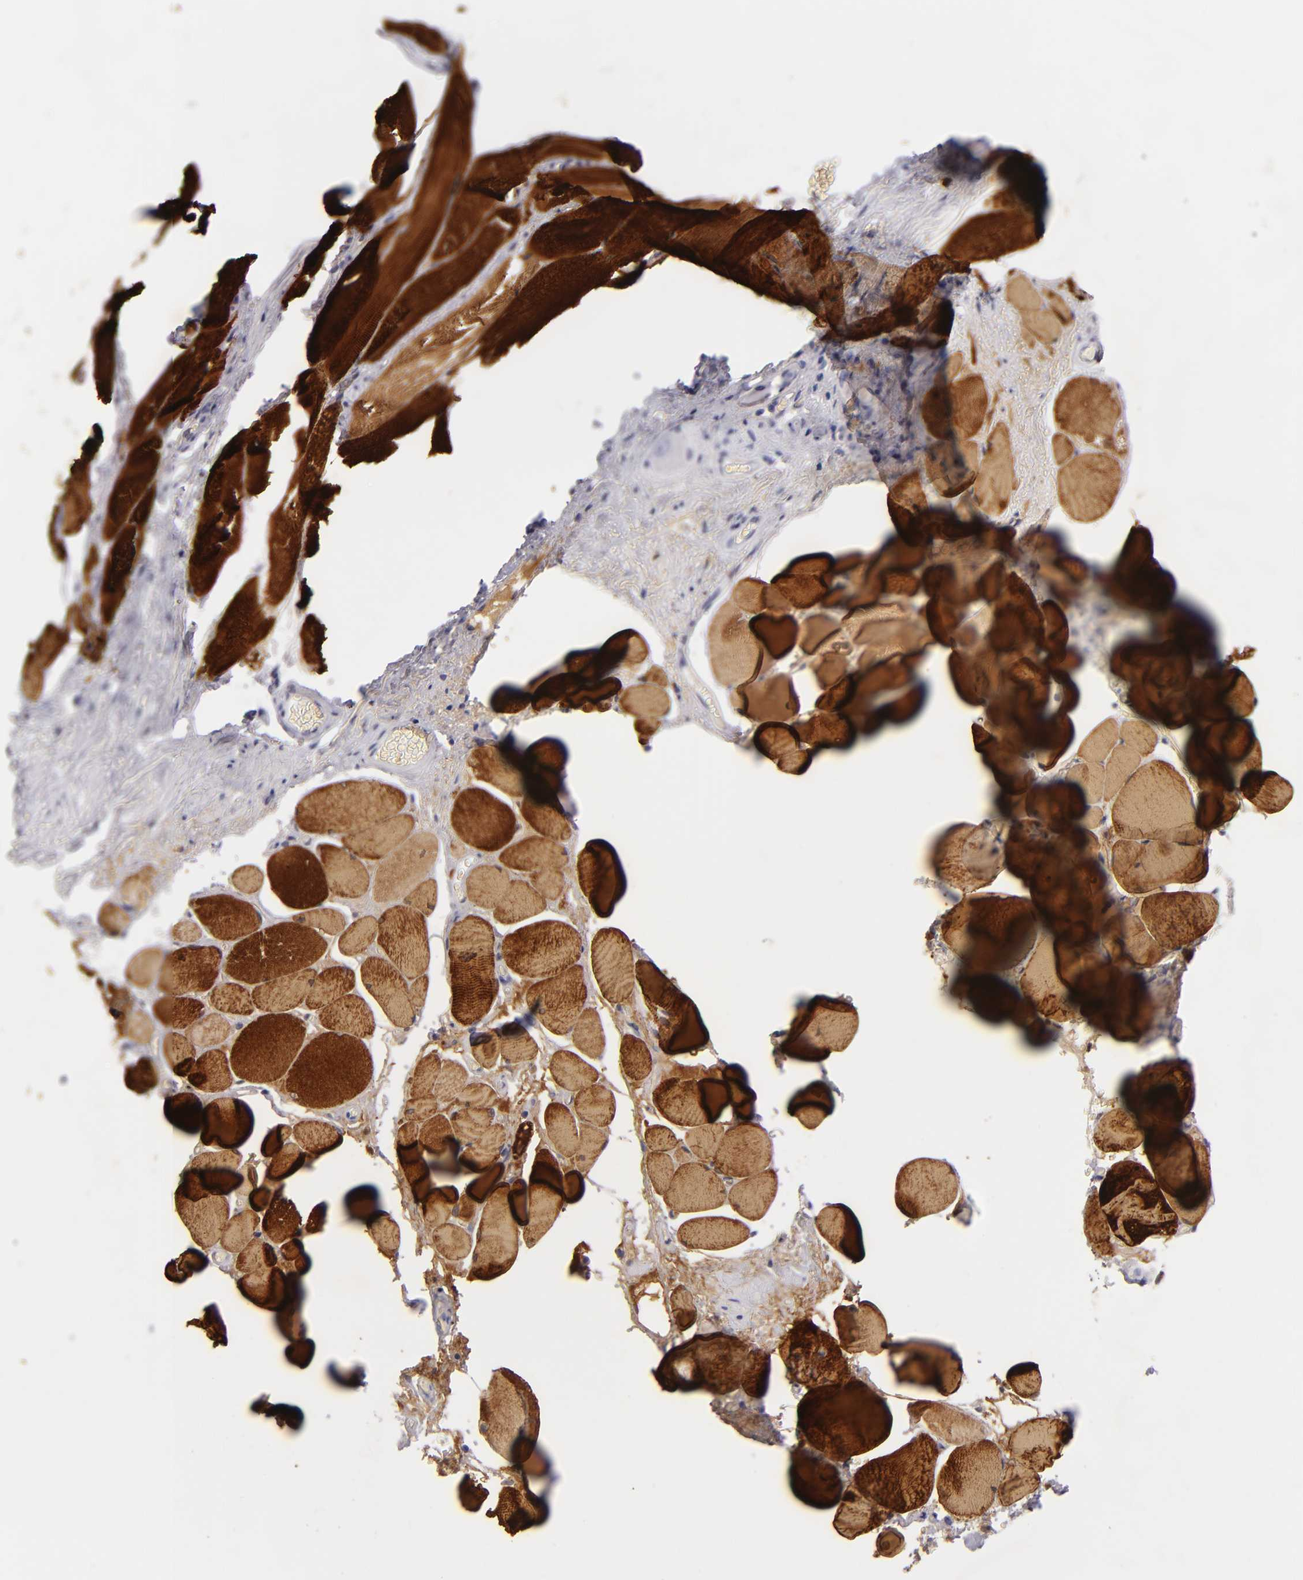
{"staining": {"intensity": "negative", "quantity": "none", "location": "none"}, "tissue": "esophagus", "cell_type": "Squamous epithelial cells", "image_type": "normal", "snomed": [{"axis": "morphology", "description": "Normal tissue, NOS"}, {"axis": "topography", "description": "Esophagus"}], "caption": "High magnification brightfield microscopy of normal esophagus stained with DAB (3,3'-diaminobenzidine) (brown) and counterstained with hematoxylin (blue): squamous epithelial cells show no significant expression. The staining is performed using DAB brown chromogen with nuclei counter-stained in using hematoxylin.", "gene": "TNNC1", "patient": {"sex": "male", "age": 70}}